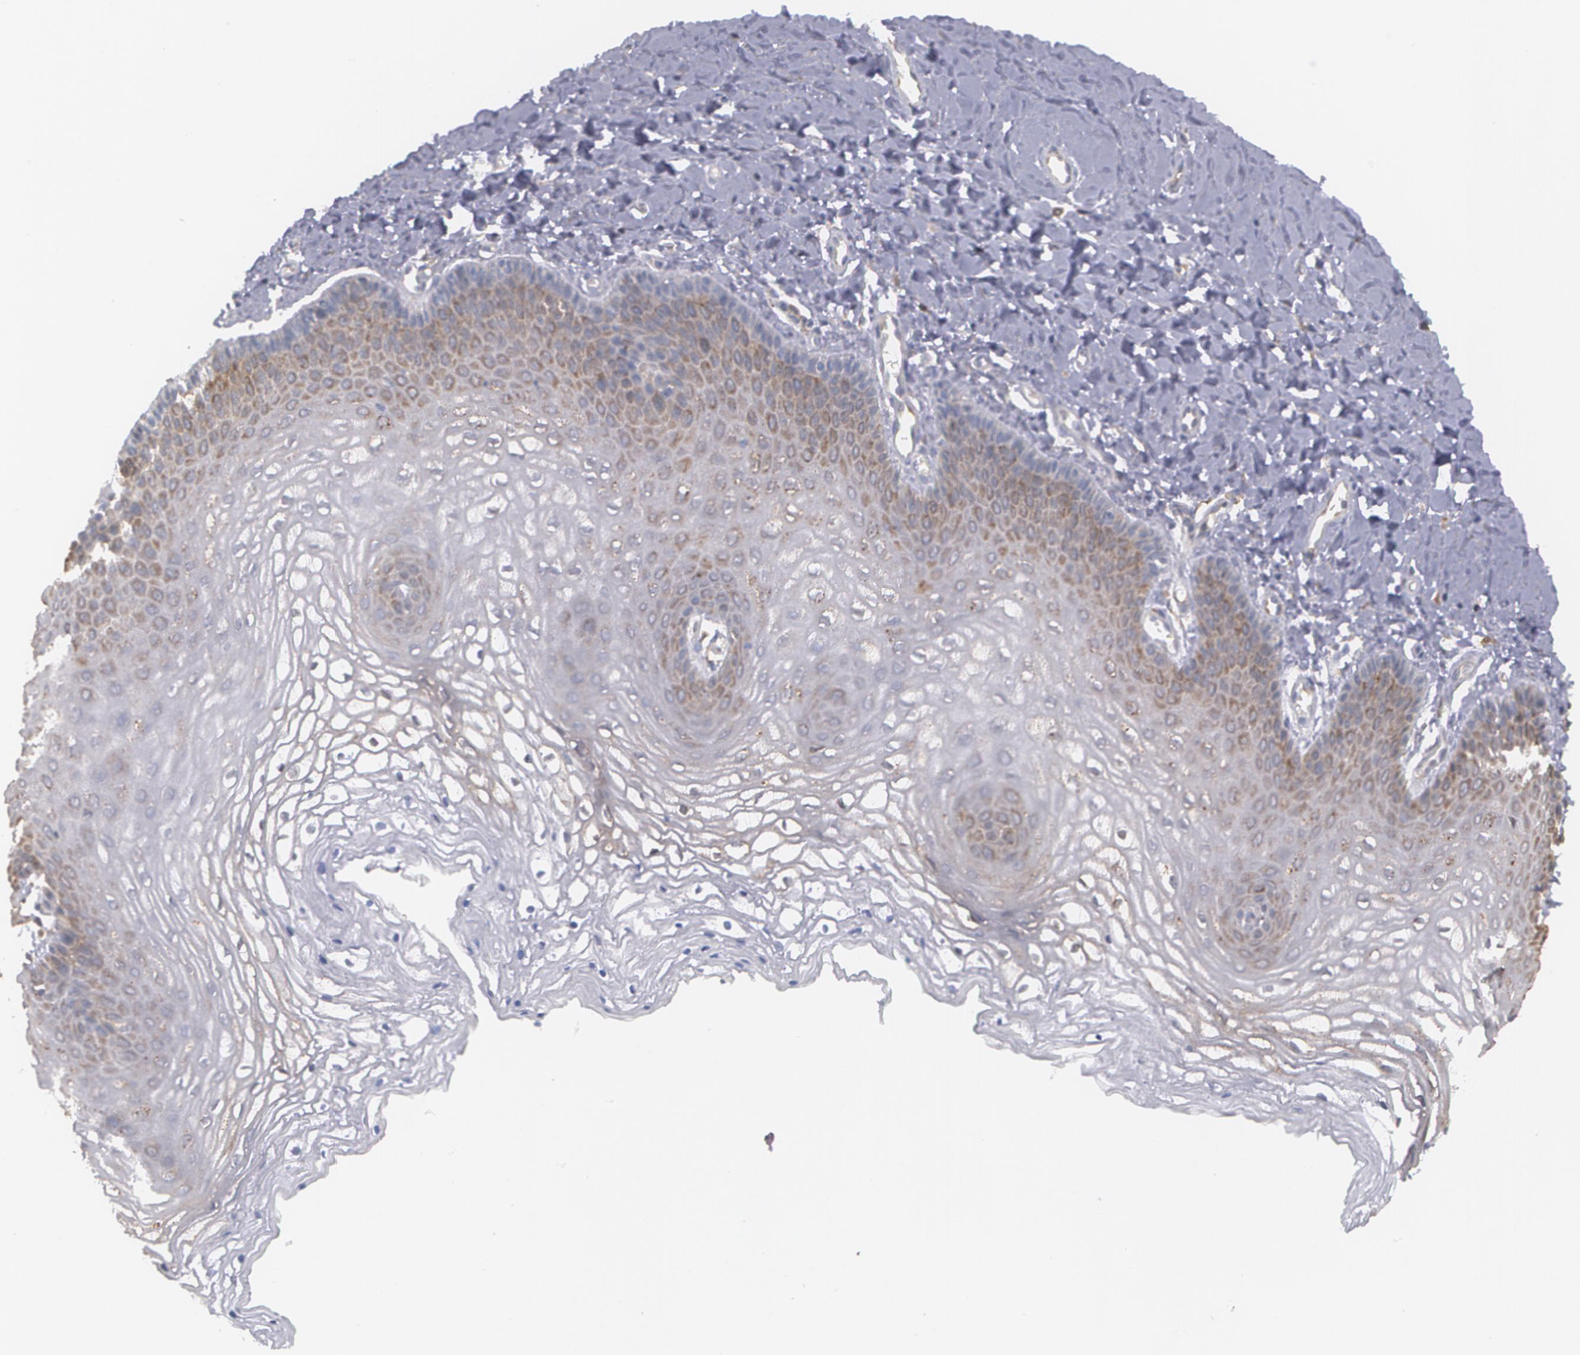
{"staining": {"intensity": "moderate", "quantity": ">75%", "location": "cytoplasmic/membranous"}, "tissue": "vagina", "cell_type": "Squamous epithelial cells", "image_type": "normal", "snomed": [{"axis": "morphology", "description": "Normal tissue, NOS"}, {"axis": "topography", "description": "Vagina"}], "caption": "Immunohistochemical staining of benign human vagina reveals medium levels of moderate cytoplasmic/membranous expression in approximately >75% of squamous epithelial cells. (Brightfield microscopy of DAB IHC at high magnification).", "gene": "MTHFD1", "patient": {"sex": "female", "age": 68}}